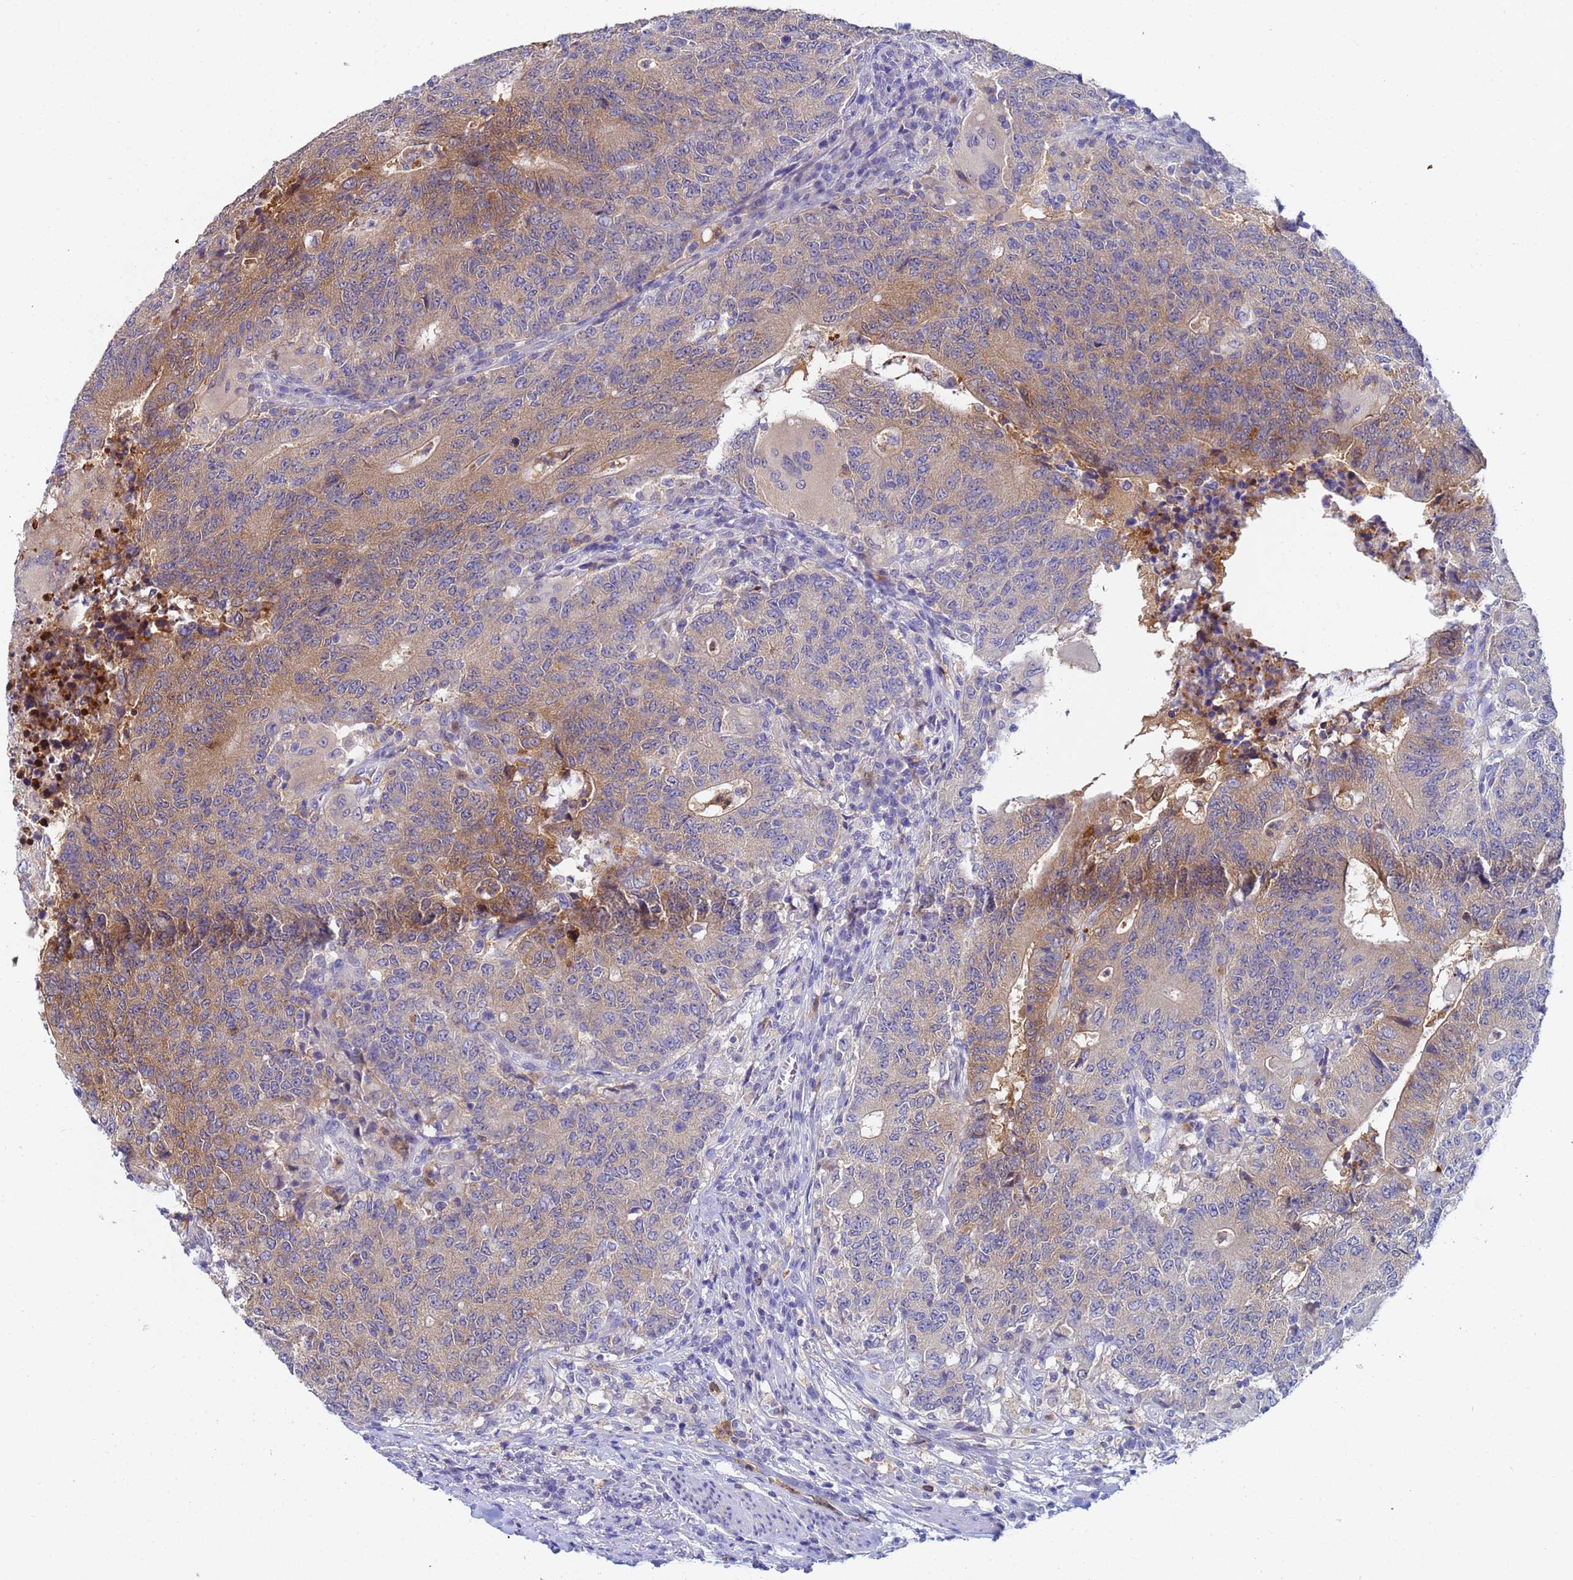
{"staining": {"intensity": "moderate", "quantity": "25%-75%", "location": "cytoplasmic/membranous"}, "tissue": "colorectal cancer", "cell_type": "Tumor cells", "image_type": "cancer", "snomed": [{"axis": "morphology", "description": "Adenocarcinoma, NOS"}, {"axis": "topography", "description": "Colon"}], "caption": "Protein expression analysis of colorectal cancer (adenocarcinoma) demonstrates moderate cytoplasmic/membranous staining in about 25%-75% of tumor cells.", "gene": "TTLL11", "patient": {"sex": "female", "age": 75}}